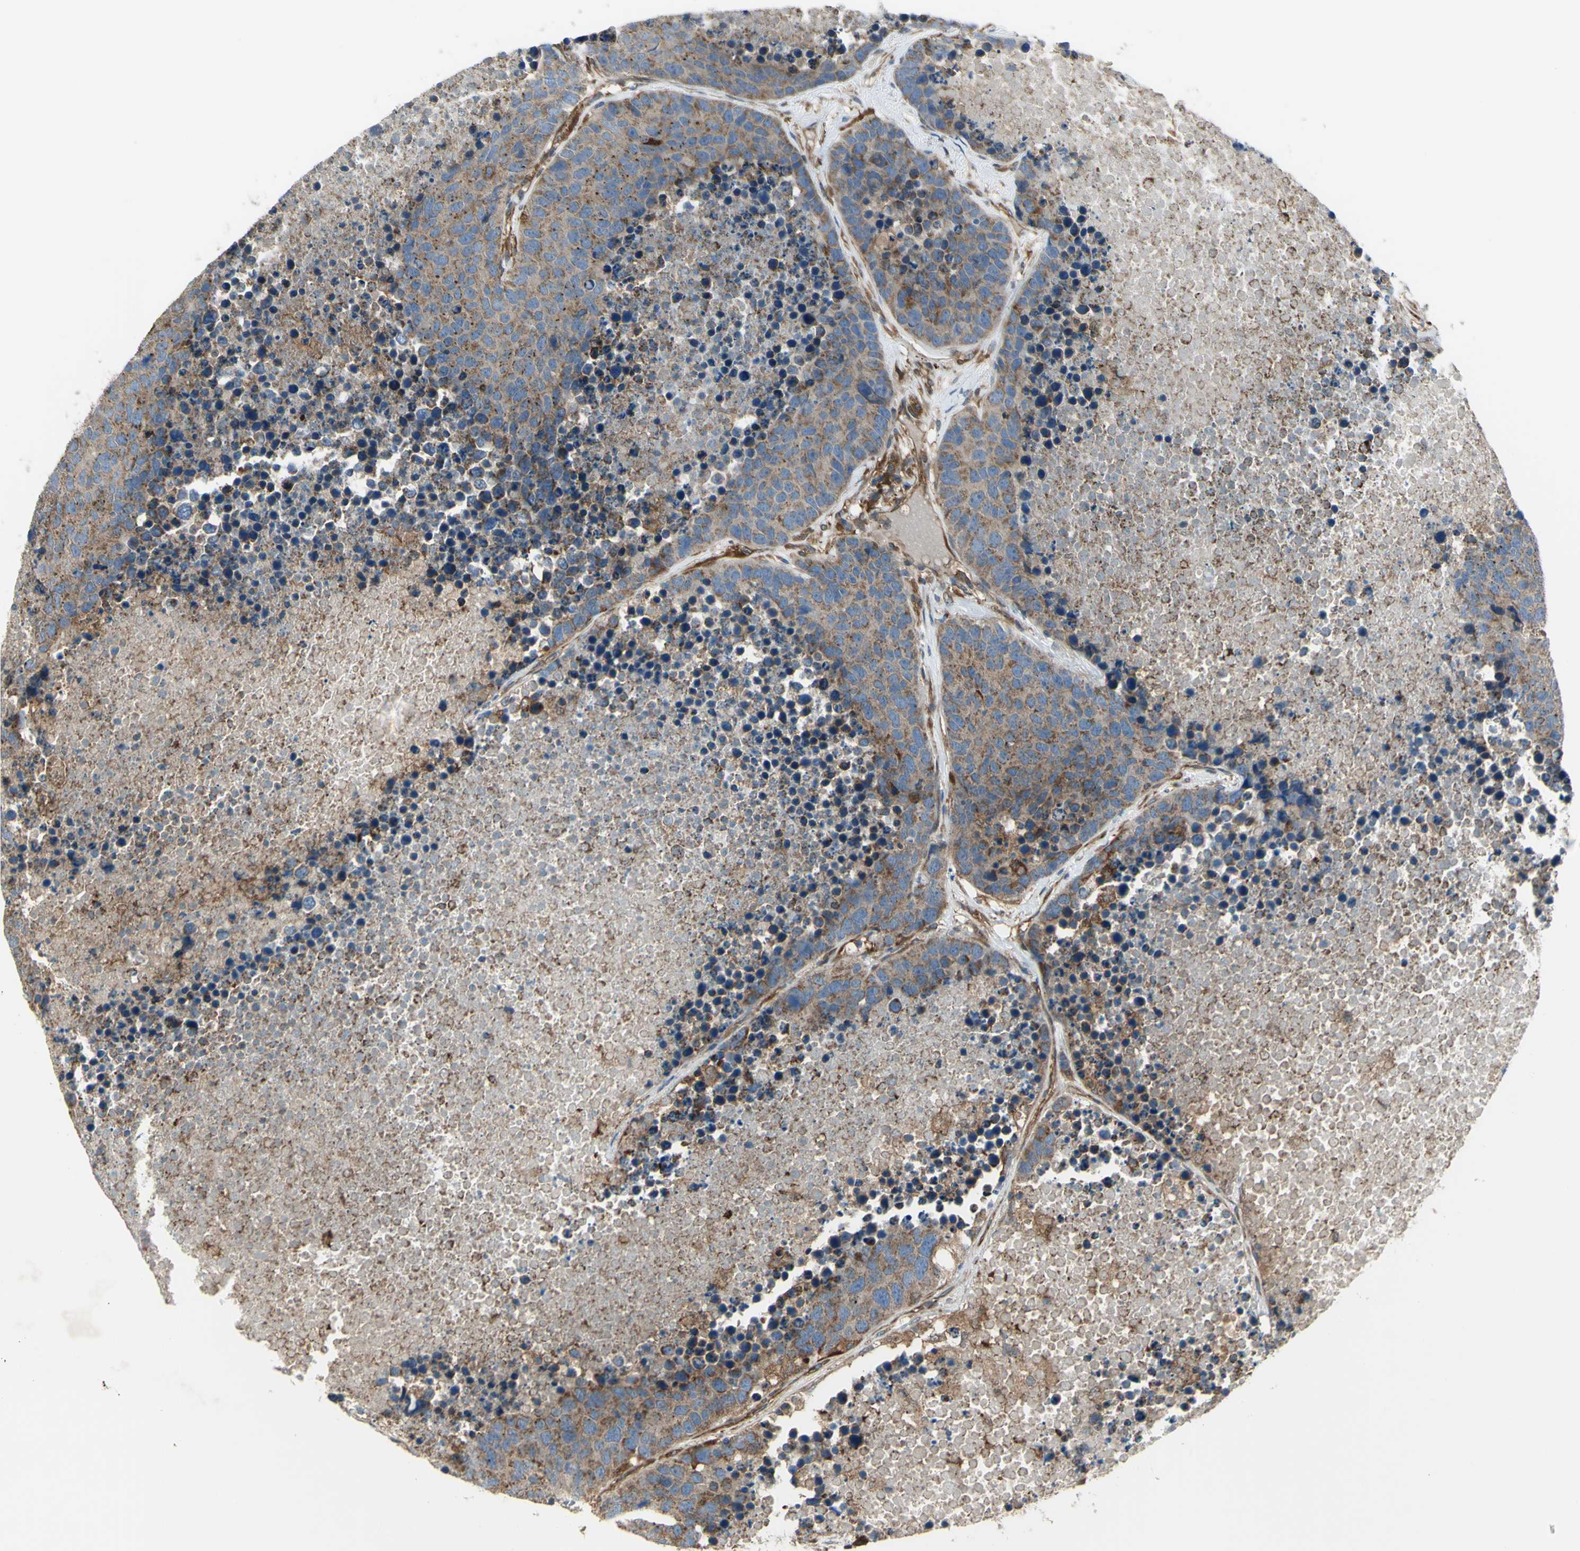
{"staining": {"intensity": "moderate", "quantity": ">75%", "location": "cytoplasmic/membranous"}, "tissue": "carcinoid", "cell_type": "Tumor cells", "image_type": "cancer", "snomed": [{"axis": "morphology", "description": "Carcinoid, malignant, NOS"}, {"axis": "topography", "description": "Lung"}], "caption": "Carcinoid (malignant) was stained to show a protein in brown. There is medium levels of moderate cytoplasmic/membranous expression in approximately >75% of tumor cells.", "gene": "IGSF9B", "patient": {"sex": "male", "age": 60}}